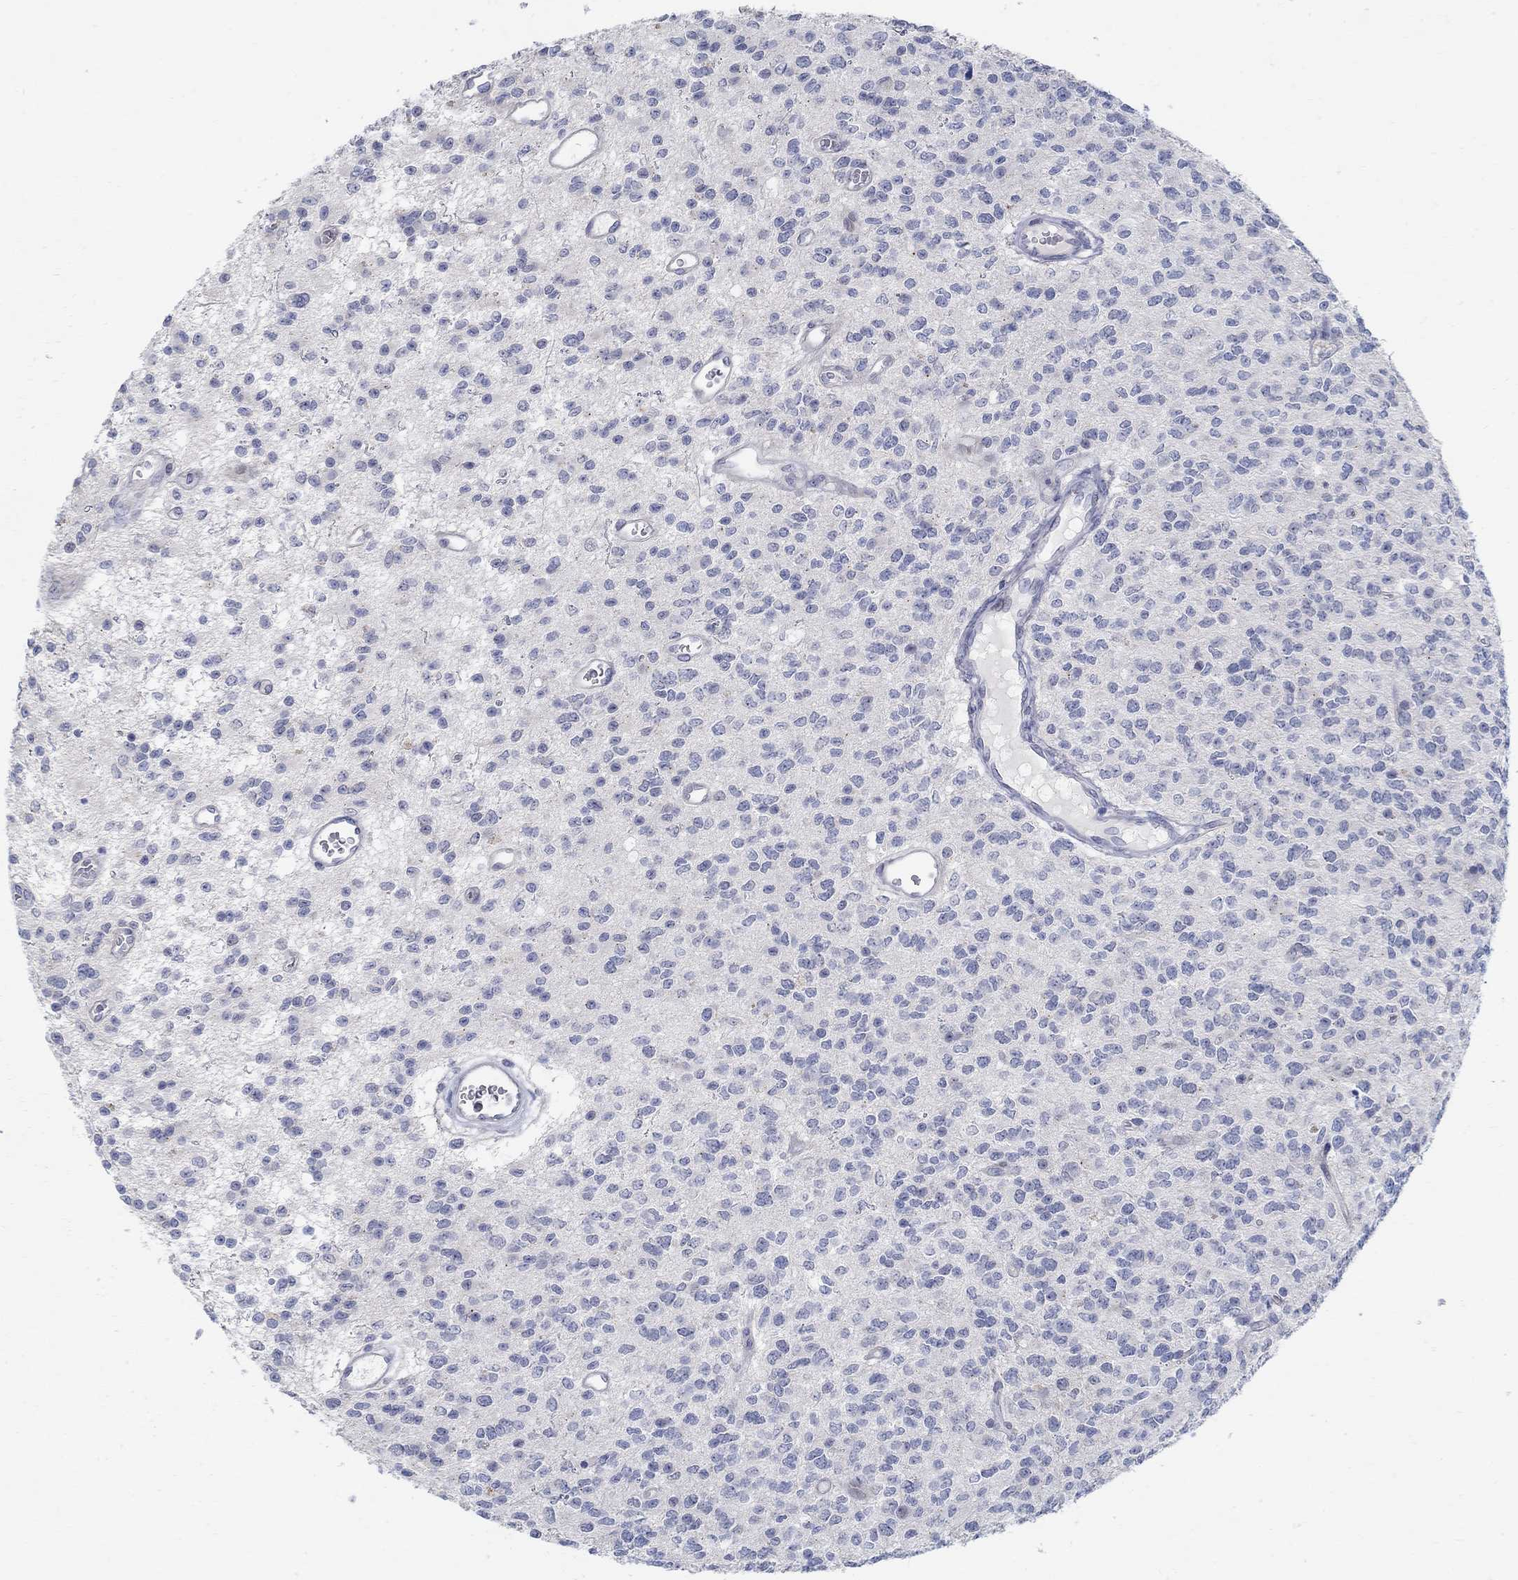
{"staining": {"intensity": "negative", "quantity": "none", "location": "none"}, "tissue": "glioma", "cell_type": "Tumor cells", "image_type": "cancer", "snomed": [{"axis": "morphology", "description": "Glioma, malignant, Low grade"}, {"axis": "topography", "description": "Brain"}], "caption": "This is an IHC micrograph of malignant glioma (low-grade). There is no expression in tumor cells.", "gene": "ANO7", "patient": {"sex": "female", "age": 45}}